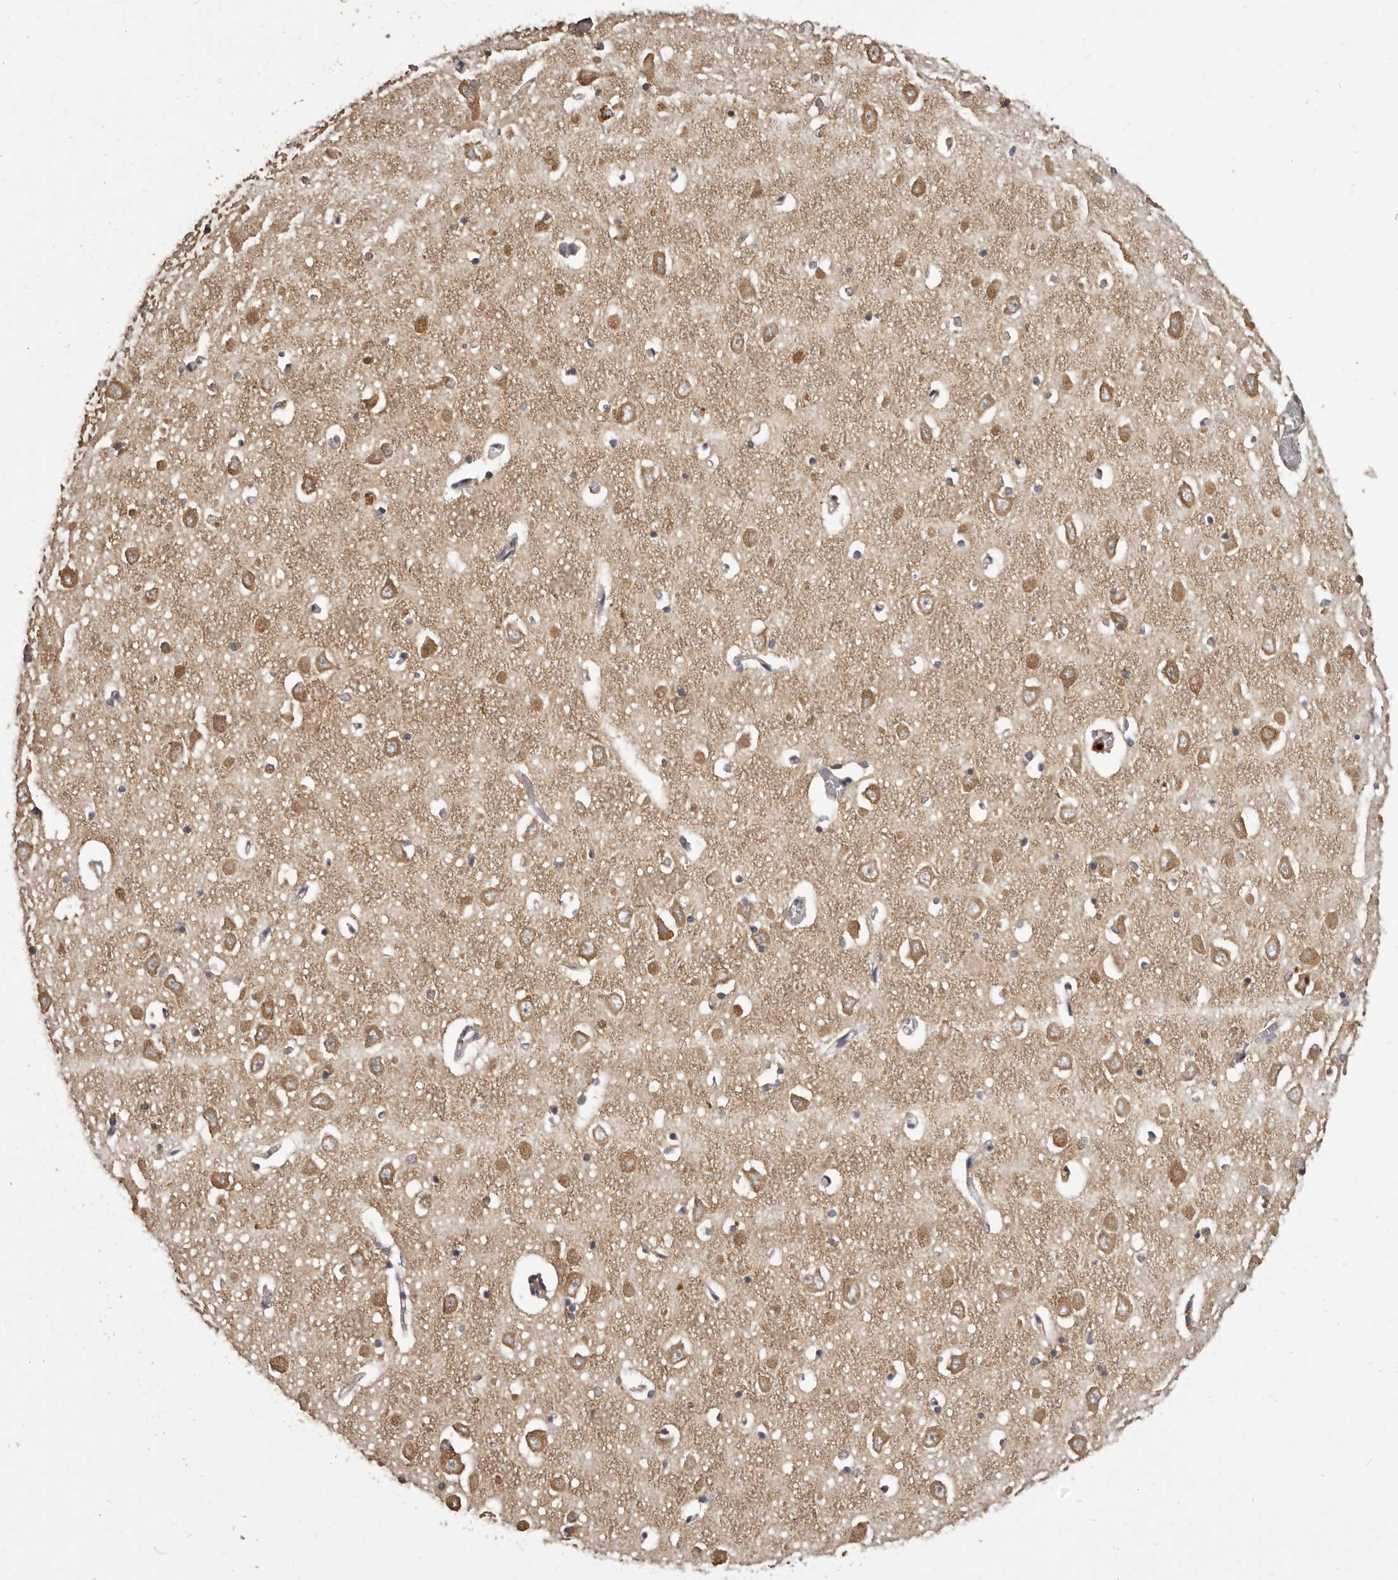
{"staining": {"intensity": "moderate", "quantity": "<25%", "location": "cytoplasmic/membranous"}, "tissue": "hippocampus", "cell_type": "Glial cells", "image_type": "normal", "snomed": [{"axis": "morphology", "description": "Normal tissue, NOS"}, {"axis": "topography", "description": "Hippocampus"}], "caption": "DAB (3,3'-diaminobenzidine) immunohistochemical staining of benign hippocampus shows moderate cytoplasmic/membranous protein positivity in approximately <25% of glial cells. (IHC, brightfield microscopy, high magnification).", "gene": "MGAT5", "patient": {"sex": "male", "age": 70}}